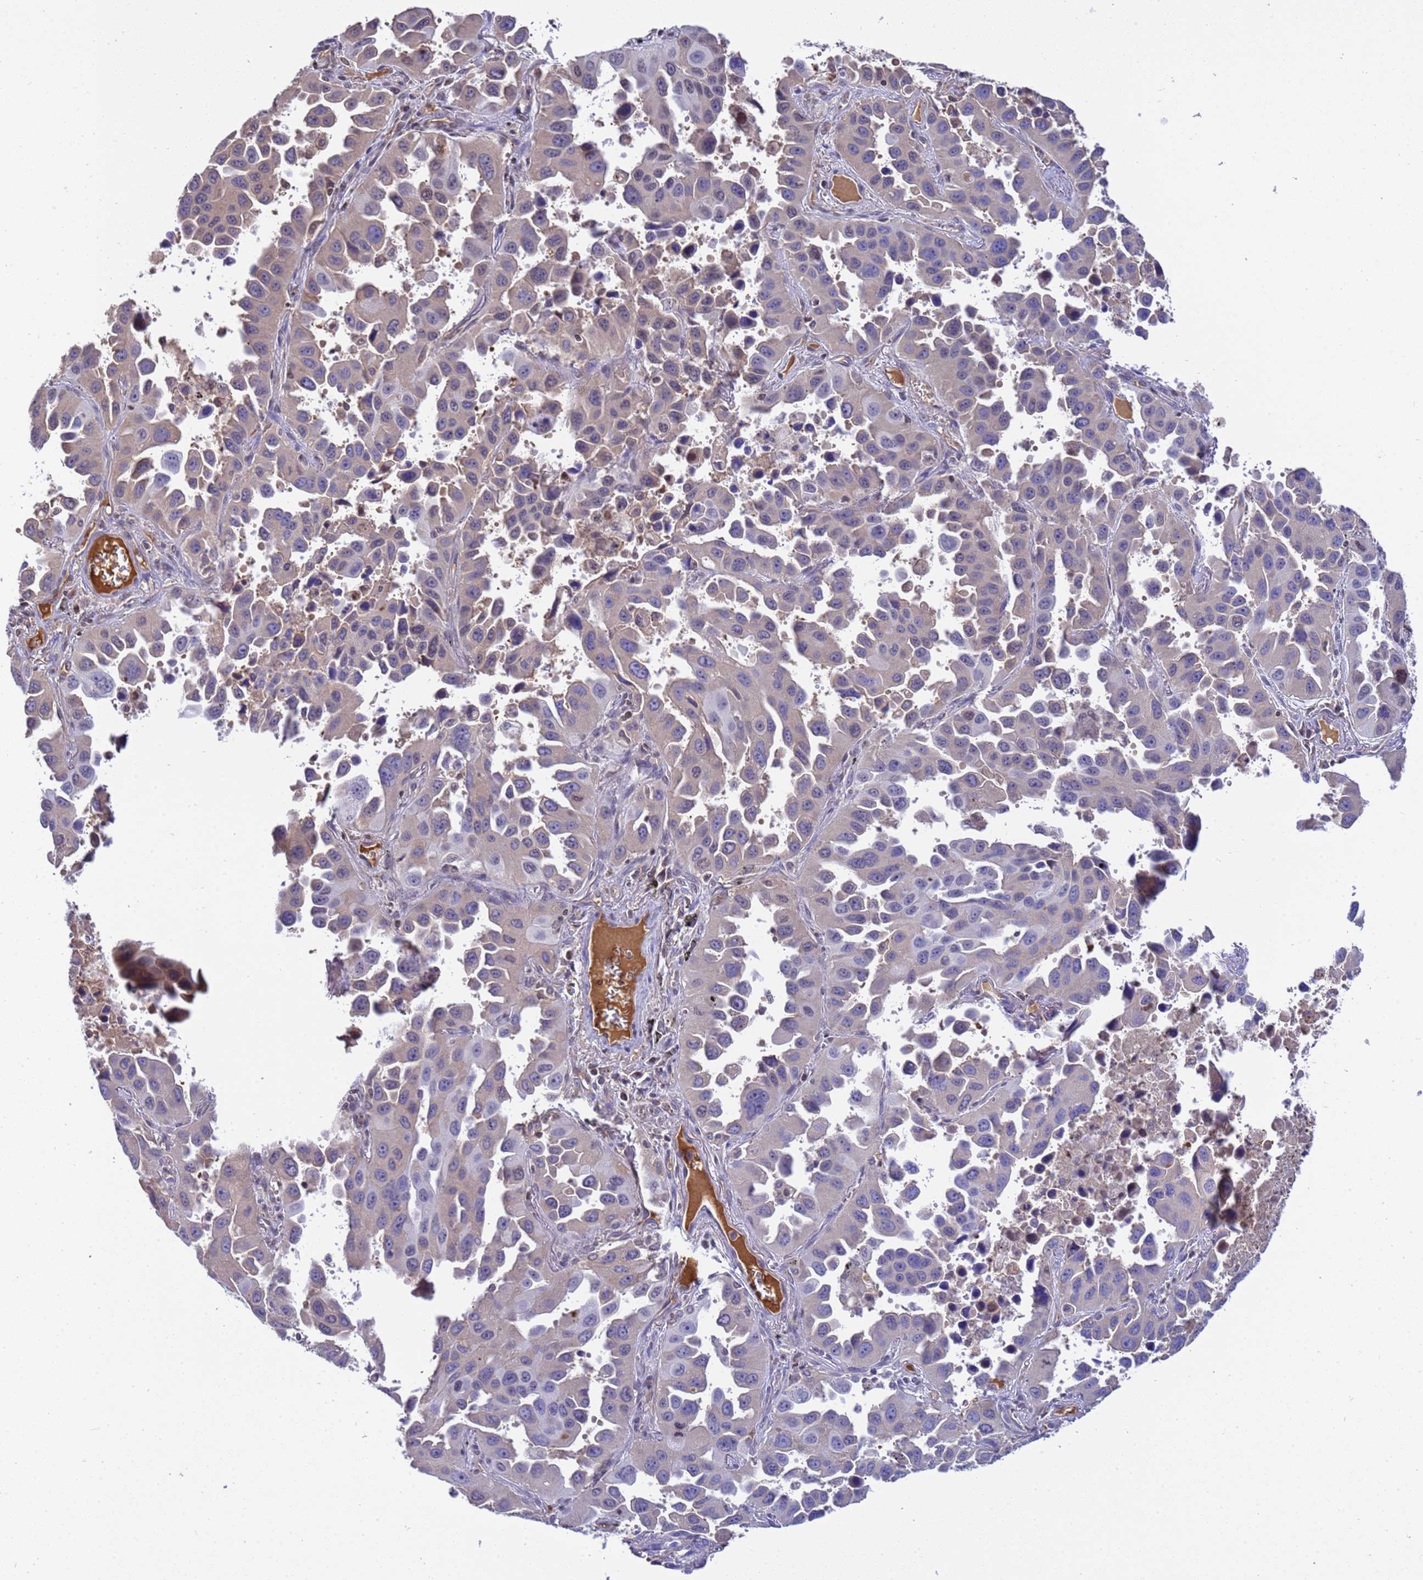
{"staining": {"intensity": "weak", "quantity": "<25%", "location": "cytoplasmic/membranous"}, "tissue": "lung cancer", "cell_type": "Tumor cells", "image_type": "cancer", "snomed": [{"axis": "morphology", "description": "Adenocarcinoma, NOS"}, {"axis": "topography", "description": "Lung"}], "caption": "Lung cancer stained for a protein using immunohistochemistry (IHC) shows no staining tumor cells.", "gene": "H1-7", "patient": {"sex": "male", "age": 66}}